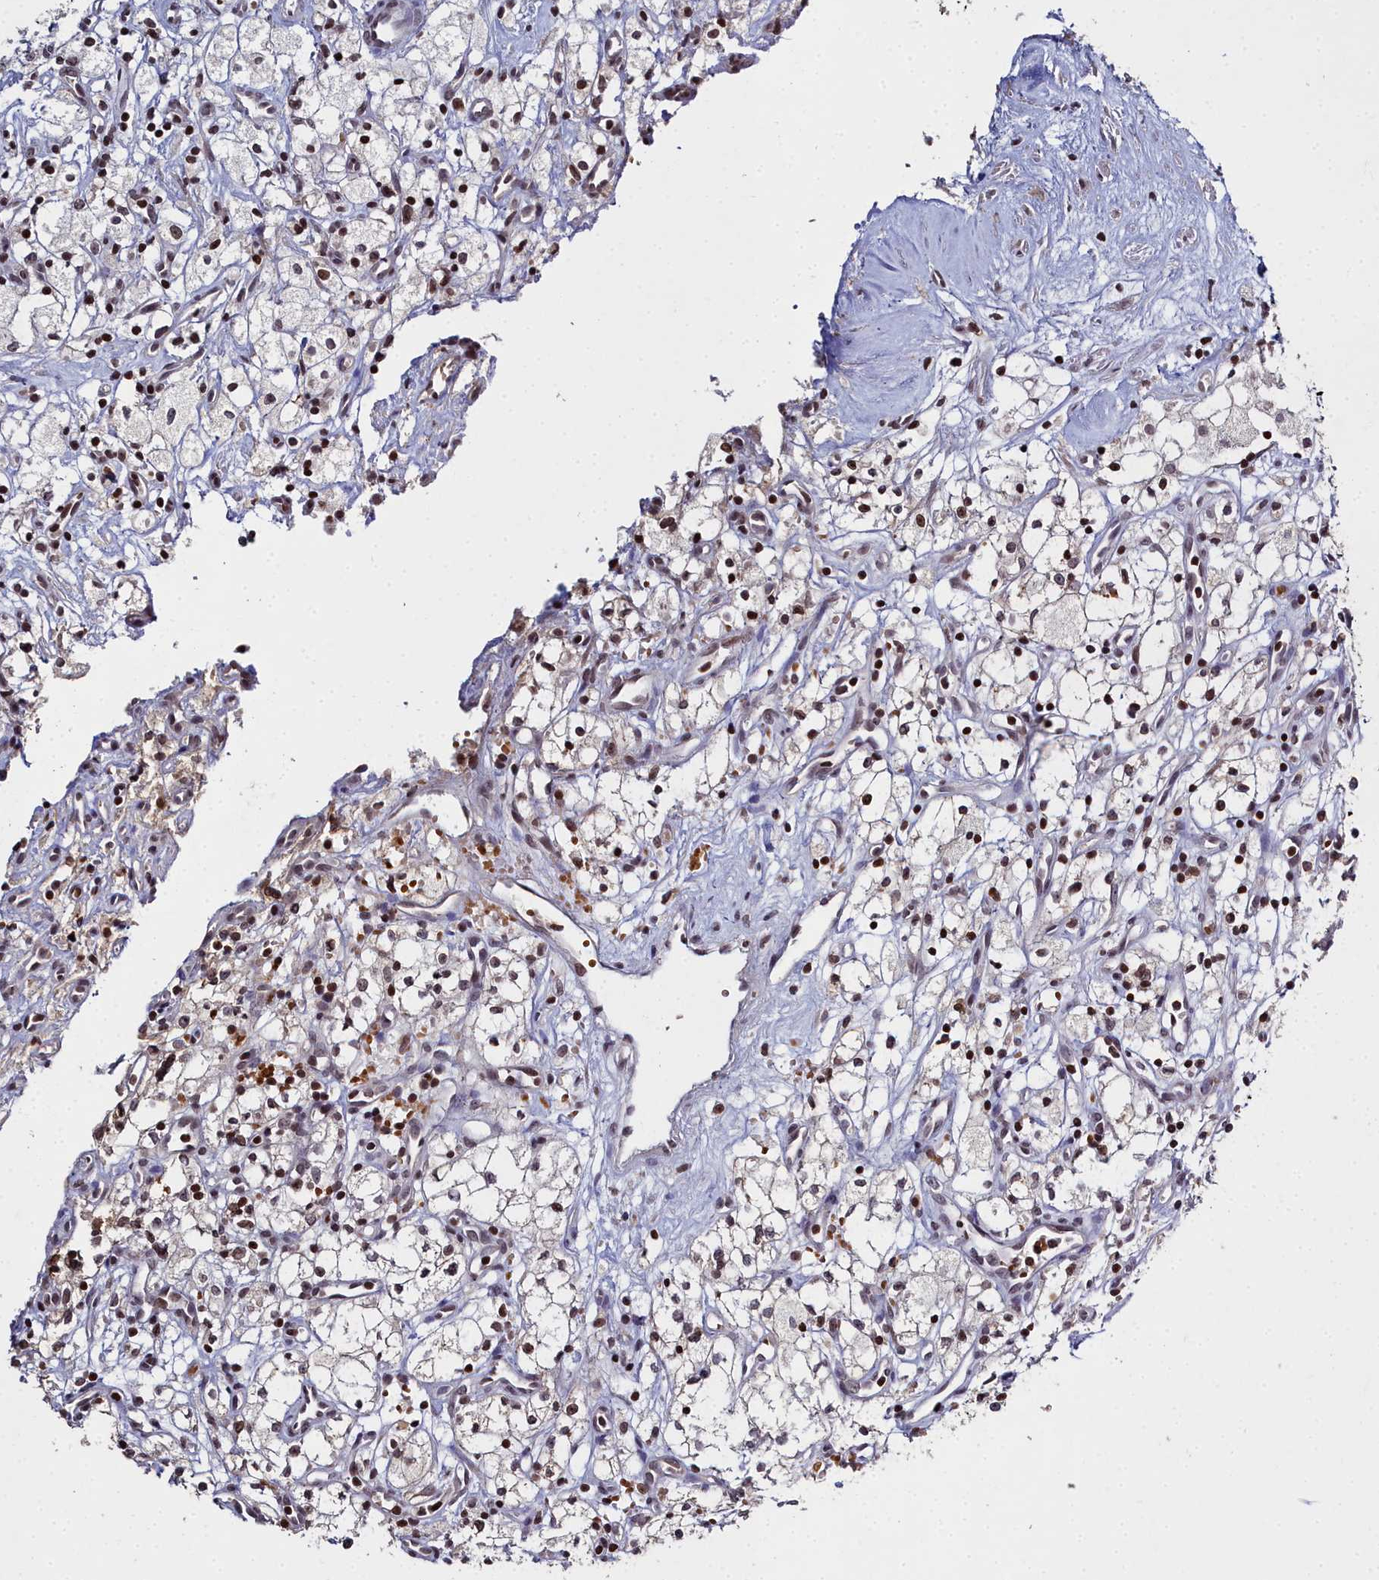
{"staining": {"intensity": "weak", "quantity": ">75%", "location": "nuclear"}, "tissue": "renal cancer", "cell_type": "Tumor cells", "image_type": "cancer", "snomed": [{"axis": "morphology", "description": "Adenocarcinoma, NOS"}, {"axis": "topography", "description": "Kidney"}], "caption": "Brown immunohistochemical staining in adenocarcinoma (renal) demonstrates weak nuclear expression in about >75% of tumor cells. Using DAB (3,3'-diaminobenzidine) (brown) and hematoxylin (blue) stains, captured at high magnification using brightfield microscopy.", "gene": "FZD4", "patient": {"sex": "male", "age": 59}}